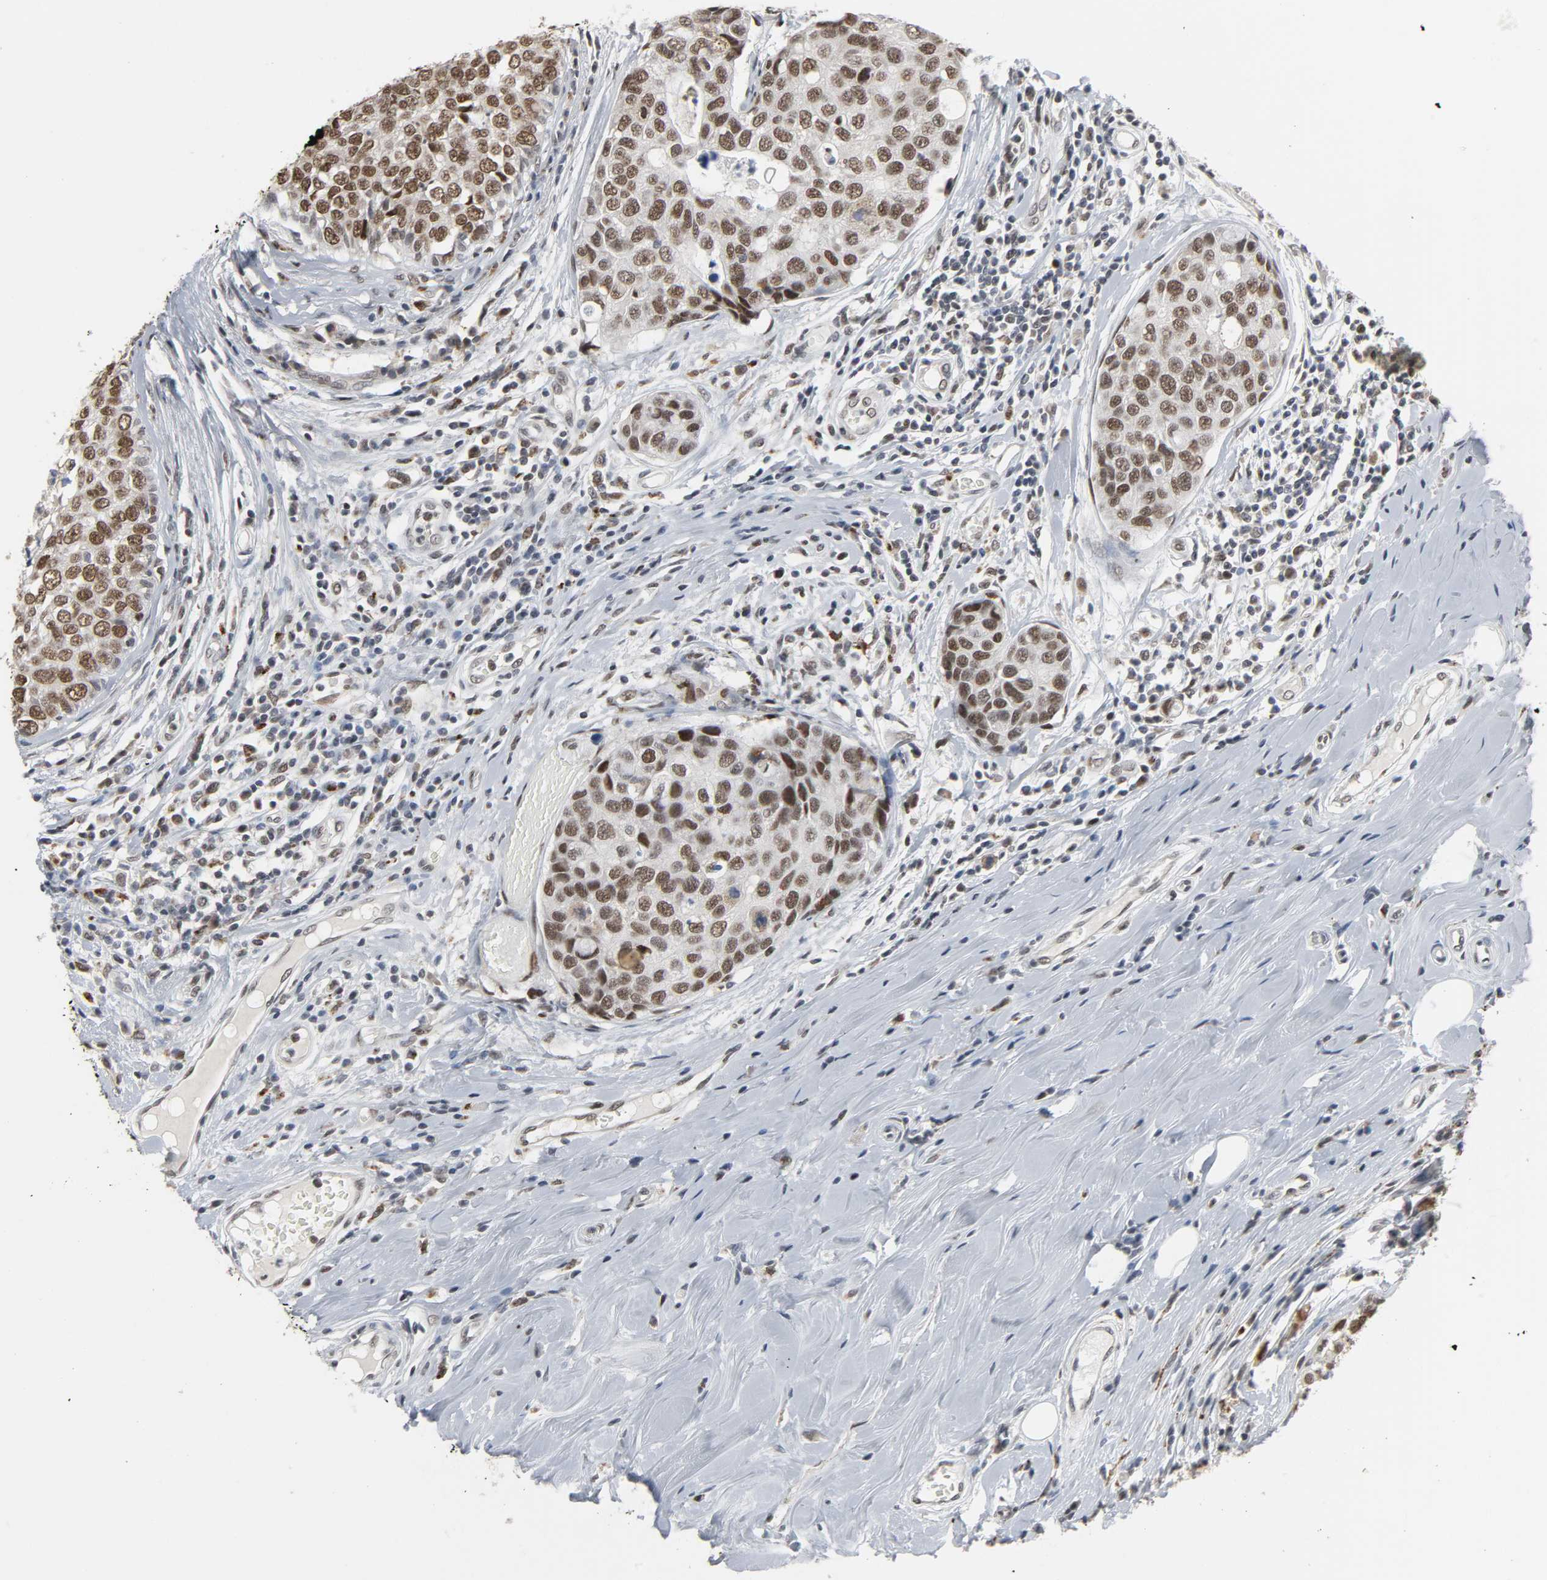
{"staining": {"intensity": "moderate", "quantity": ">75%", "location": "nuclear"}, "tissue": "breast cancer", "cell_type": "Tumor cells", "image_type": "cancer", "snomed": [{"axis": "morphology", "description": "Duct carcinoma"}, {"axis": "topography", "description": "Breast"}], "caption": "Protein staining exhibits moderate nuclear positivity in about >75% of tumor cells in intraductal carcinoma (breast). The staining was performed using DAB (3,3'-diaminobenzidine) to visualize the protein expression in brown, while the nuclei were stained in blue with hematoxylin (Magnification: 20x).", "gene": "DAZAP1", "patient": {"sex": "female", "age": 27}}